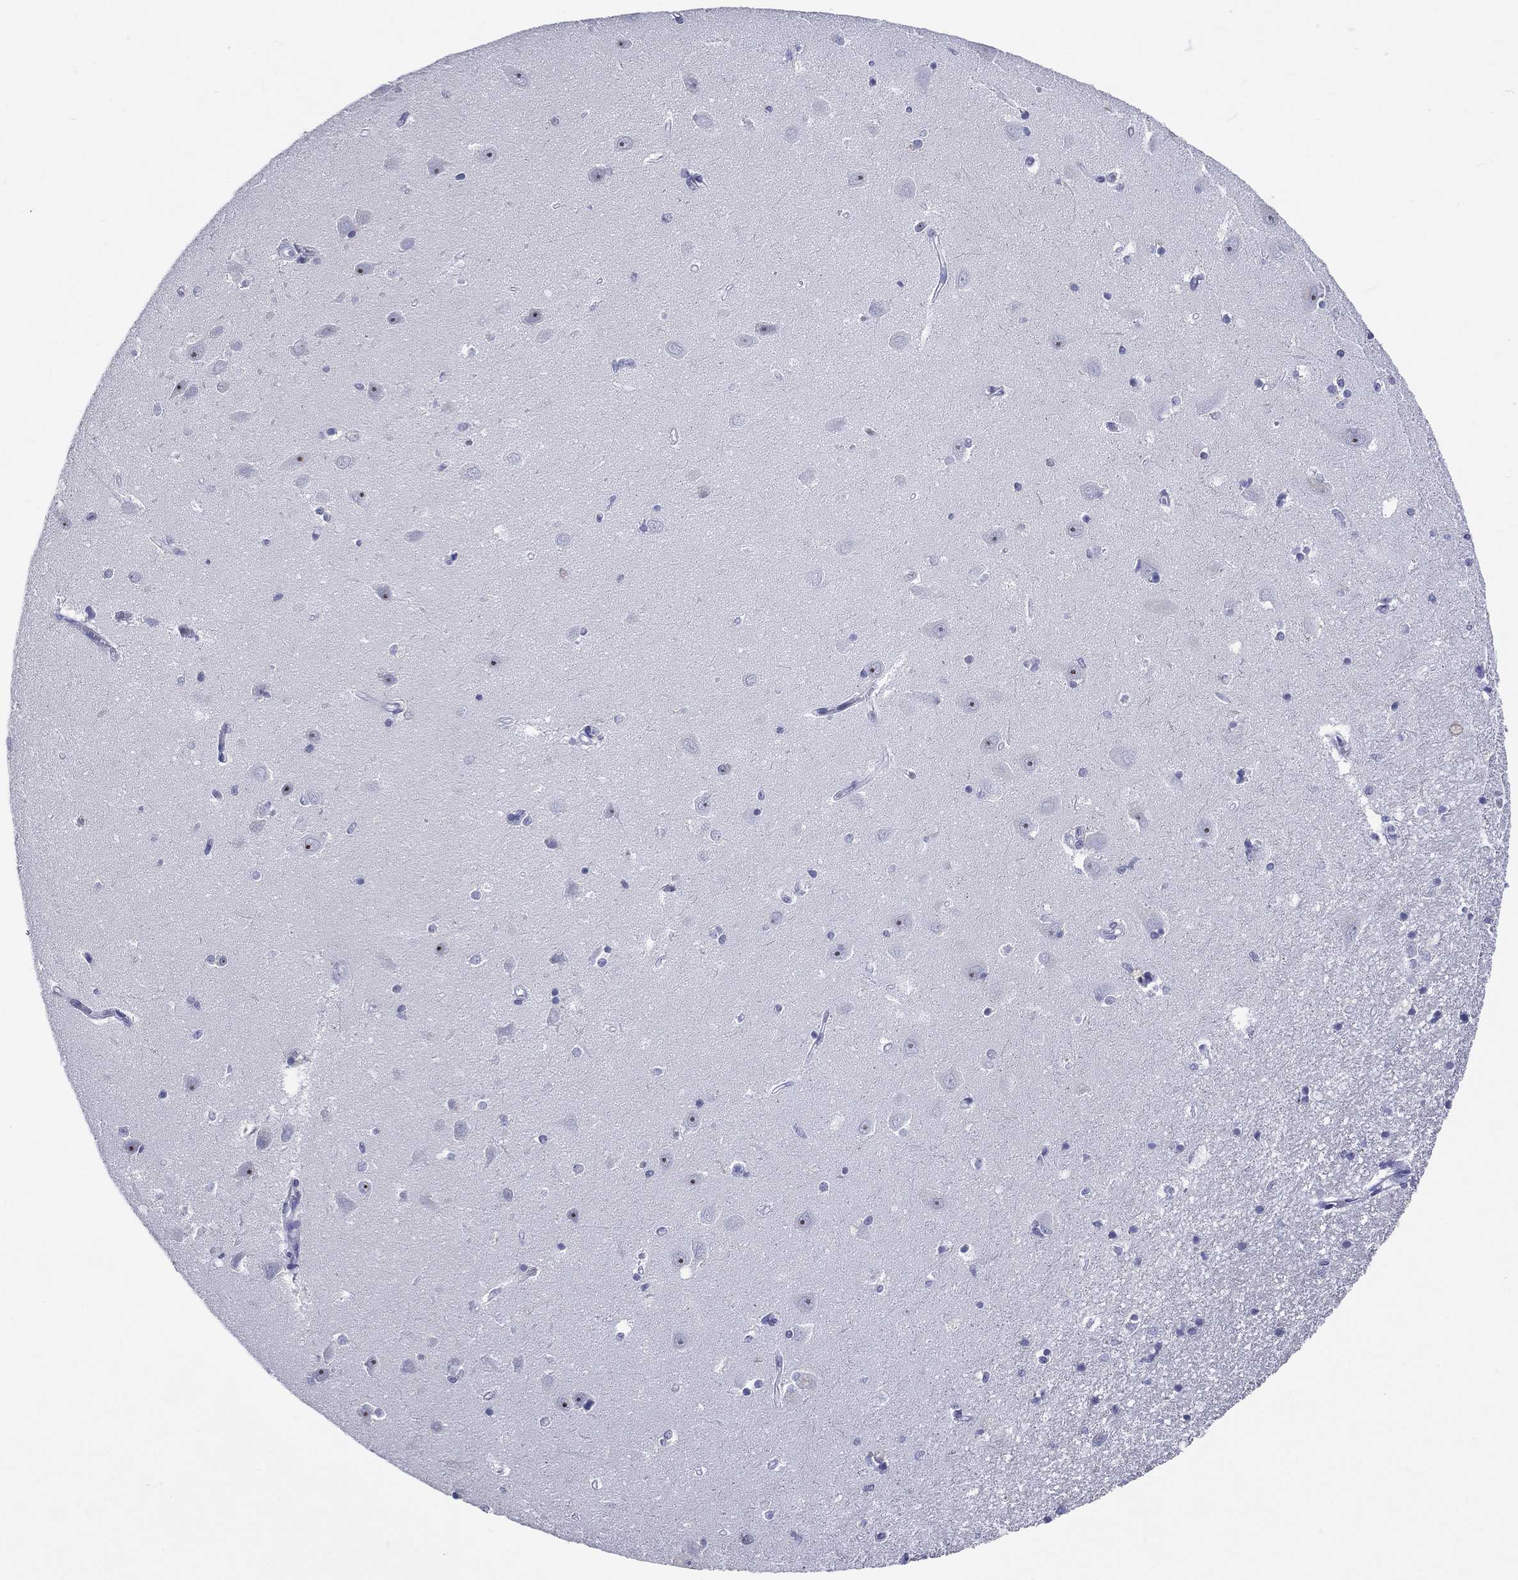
{"staining": {"intensity": "negative", "quantity": "none", "location": "none"}, "tissue": "hippocampus", "cell_type": "Glial cells", "image_type": "normal", "snomed": [{"axis": "morphology", "description": "Normal tissue, NOS"}, {"axis": "topography", "description": "Hippocampus"}], "caption": "This is an immunohistochemistry (IHC) image of benign hippocampus. There is no positivity in glial cells.", "gene": "SSX1", "patient": {"sex": "female", "age": 64}}